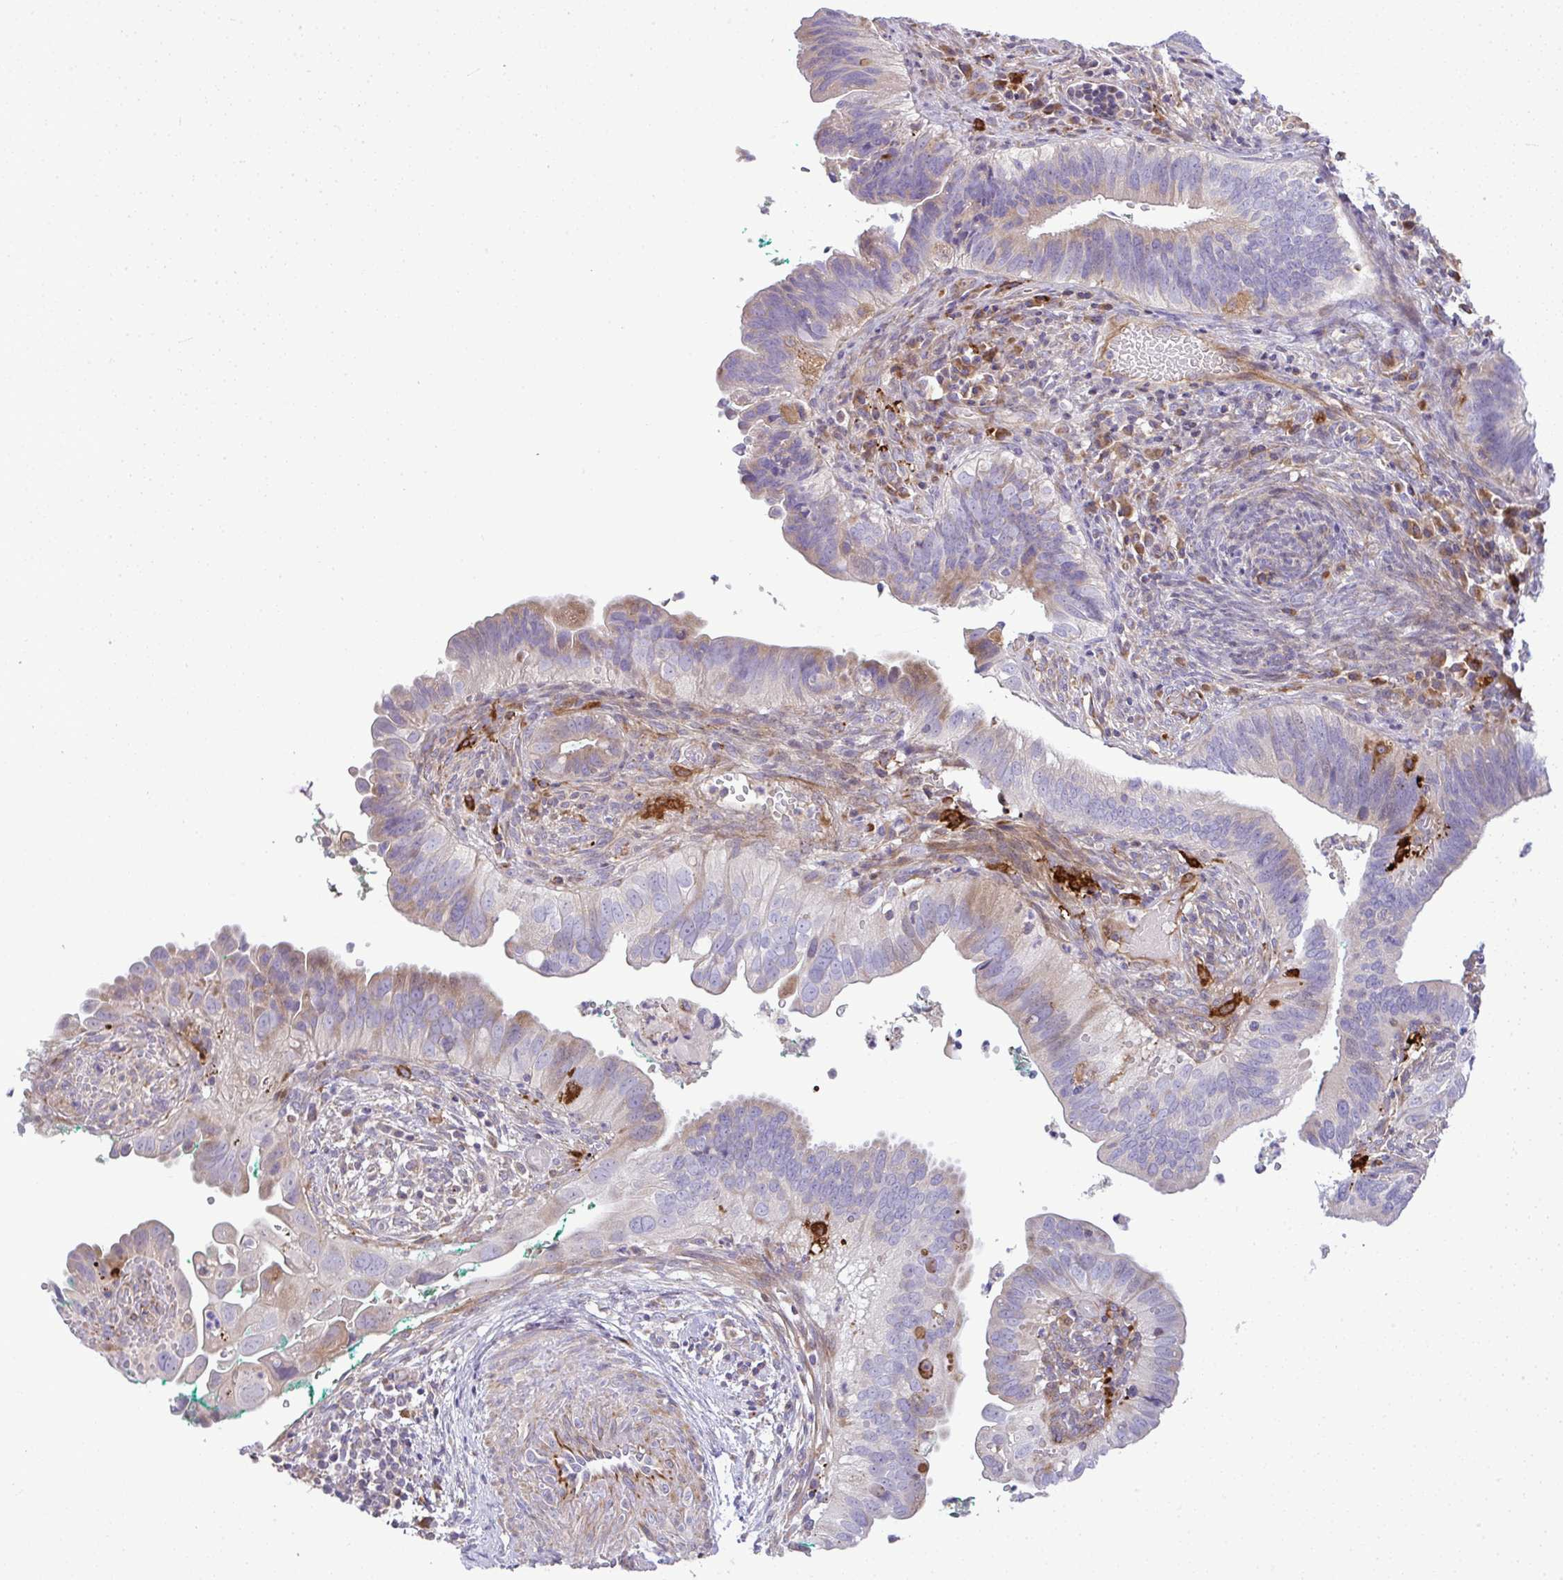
{"staining": {"intensity": "weak", "quantity": "25%-75%", "location": "cytoplasmic/membranous"}, "tissue": "cervical cancer", "cell_type": "Tumor cells", "image_type": "cancer", "snomed": [{"axis": "morphology", "description": "Adenocarcinoma, NOS"}, {"axis": "topography", "description": "Cervix"}], "caption": "This is a histology image of IHC staining of cervical cancer (adenocarcinoma), which shows weak staining in the cytoplasmic/membranous of tumor cells.", "gene": "GRID2", "patient": {"sex": "female", "age": 42}}